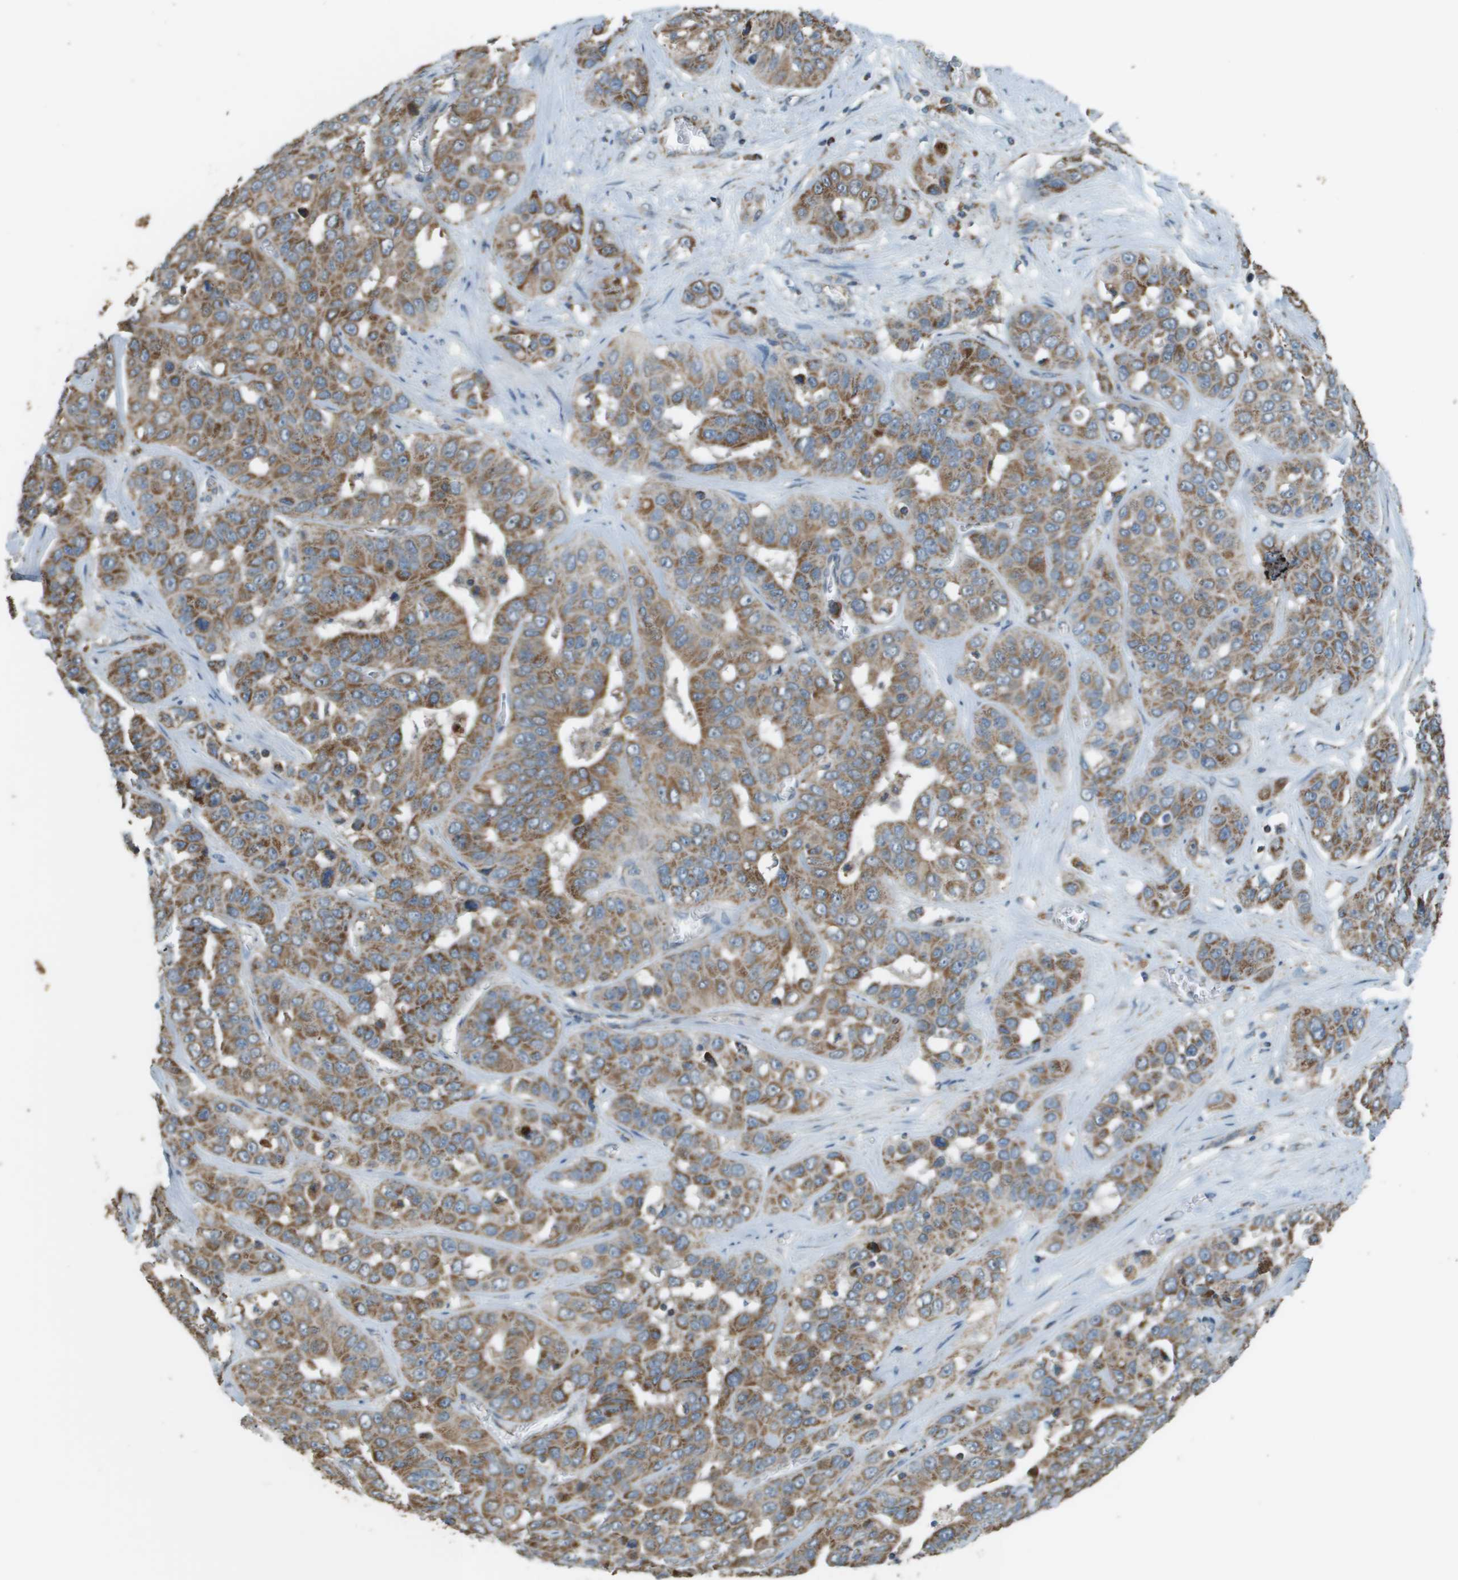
{"staining": {"intensity": "moderate", "quantity": ">75%", "location": "cytoplasmic/membranous"}, "tissue": "liver cancer", "cell_type": "Tumor cells", "image_type": "cancer", "snomed": [{"axis": "morphology", "description": "Cholangiocarcinoma"}, {"axis": "topography", "description": "Liver"}], "caption": "Immunohistochemistry (IHC) (DAB) staining of human liver cholangiocarcinoma displays moderate cytoplasmic/membranous protein expression in about >75% of tumor cells. The protein of interest is stained brown, and the nuclei are stained in blue (DAB IHC with brightfield microscopy, high magnification).", "gene": "FH", "patient": {"sex": "female", "age": 52}}